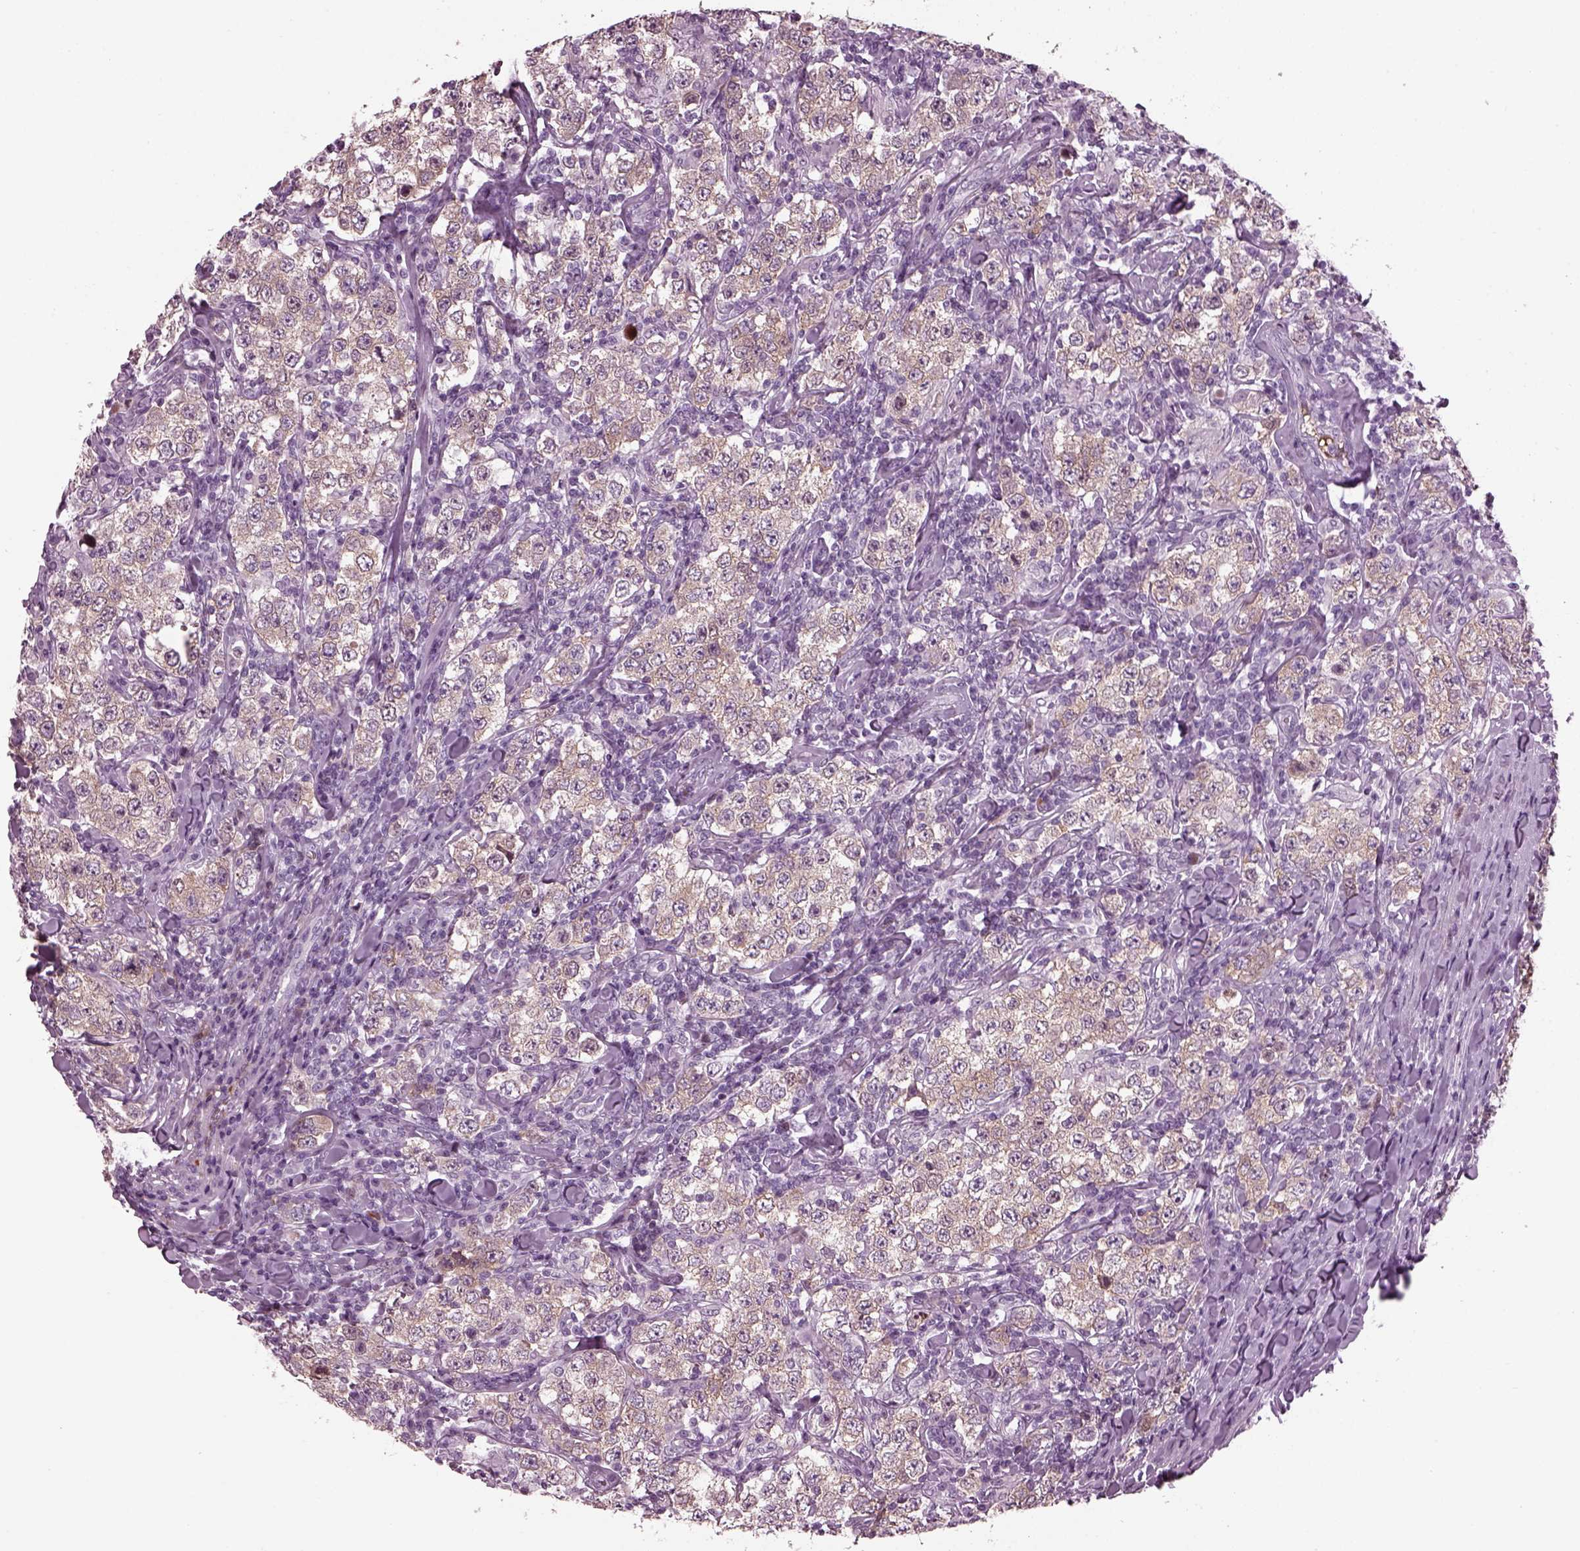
{"staining": {"intensity": "weak", "quantity": "<25%", "location": "cytoplasmic/membranous"}, "tissue": "testis cancer", "cell_type": "Tumor cells", "image_type": "cancer", "snomed": [{"axis": "morphology", "description": "Seminoma, NOS"}, {"axis": "morphology", "description": "Carcinoma, Embryonal, NOS"}, {"axis": "topography", "description": "Testis"}], "caption": "There is no significant staining in tumor cells of testis cancer.", "gene": "DPYSL5", "patient": {"sex": "male", "age": 41}}